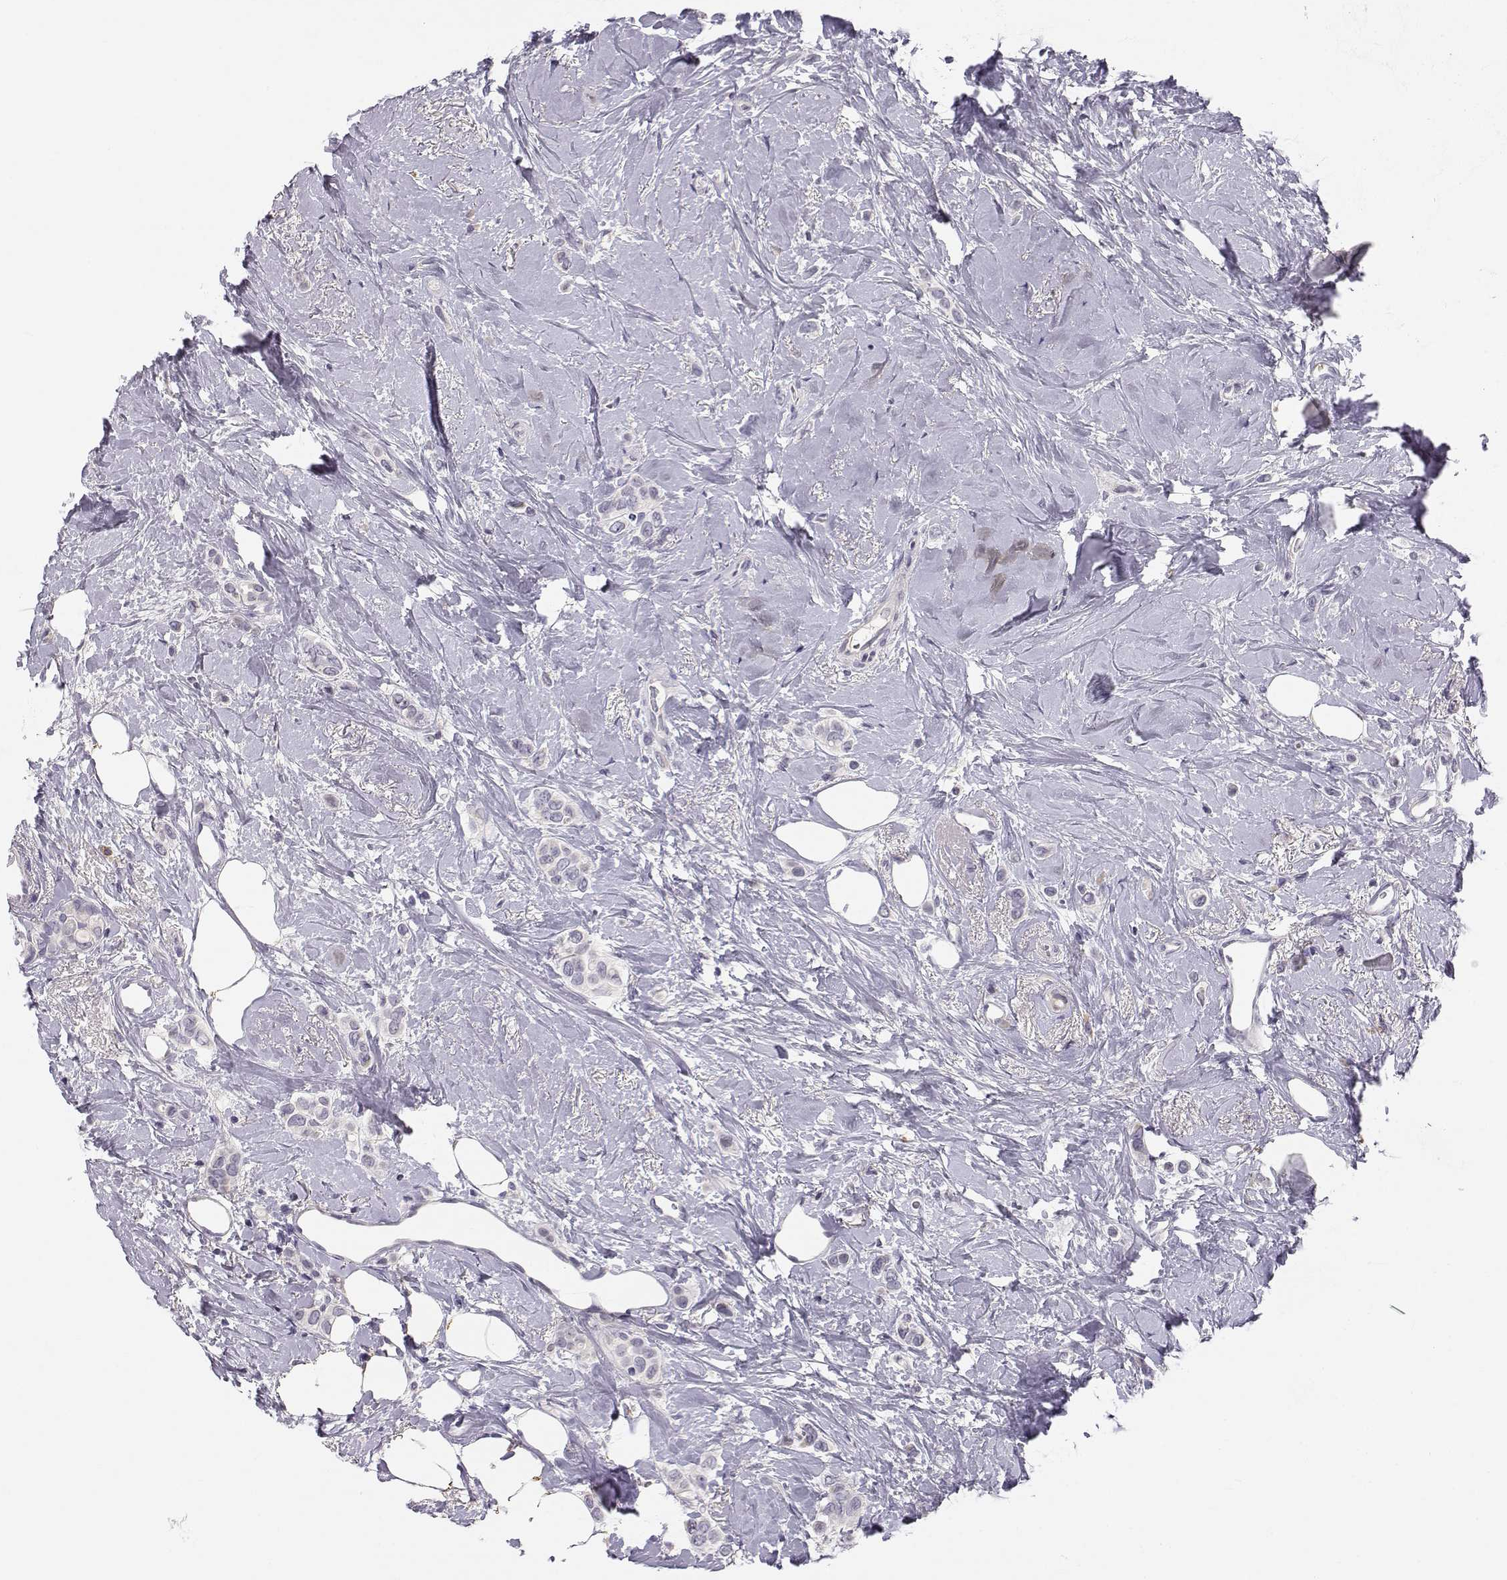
{"staining": {"intensity": "negative", "quantity": "none", "location": "none"}, "tissue": "breast cancer", "cell_type": "Tumor cells", "image_type": "cancer", "snomed": [{"axis": "morphology", "description": "Lobular carcinoma"}, {"axis": "topography", "description": "Breast"}], "caption": "High magnification brightfield microscopy of breast cancer stained with DAB (3,3'-diaminobenzidine) (brown) and counterstained with hematoxylin (blue): tumor cells show no significant expression. (DAB immunohistochemistry visualized using brightfield microscopy, high magnification).", "gene": "ACSL6", "patient": {"sex": "female", "age": 66}}